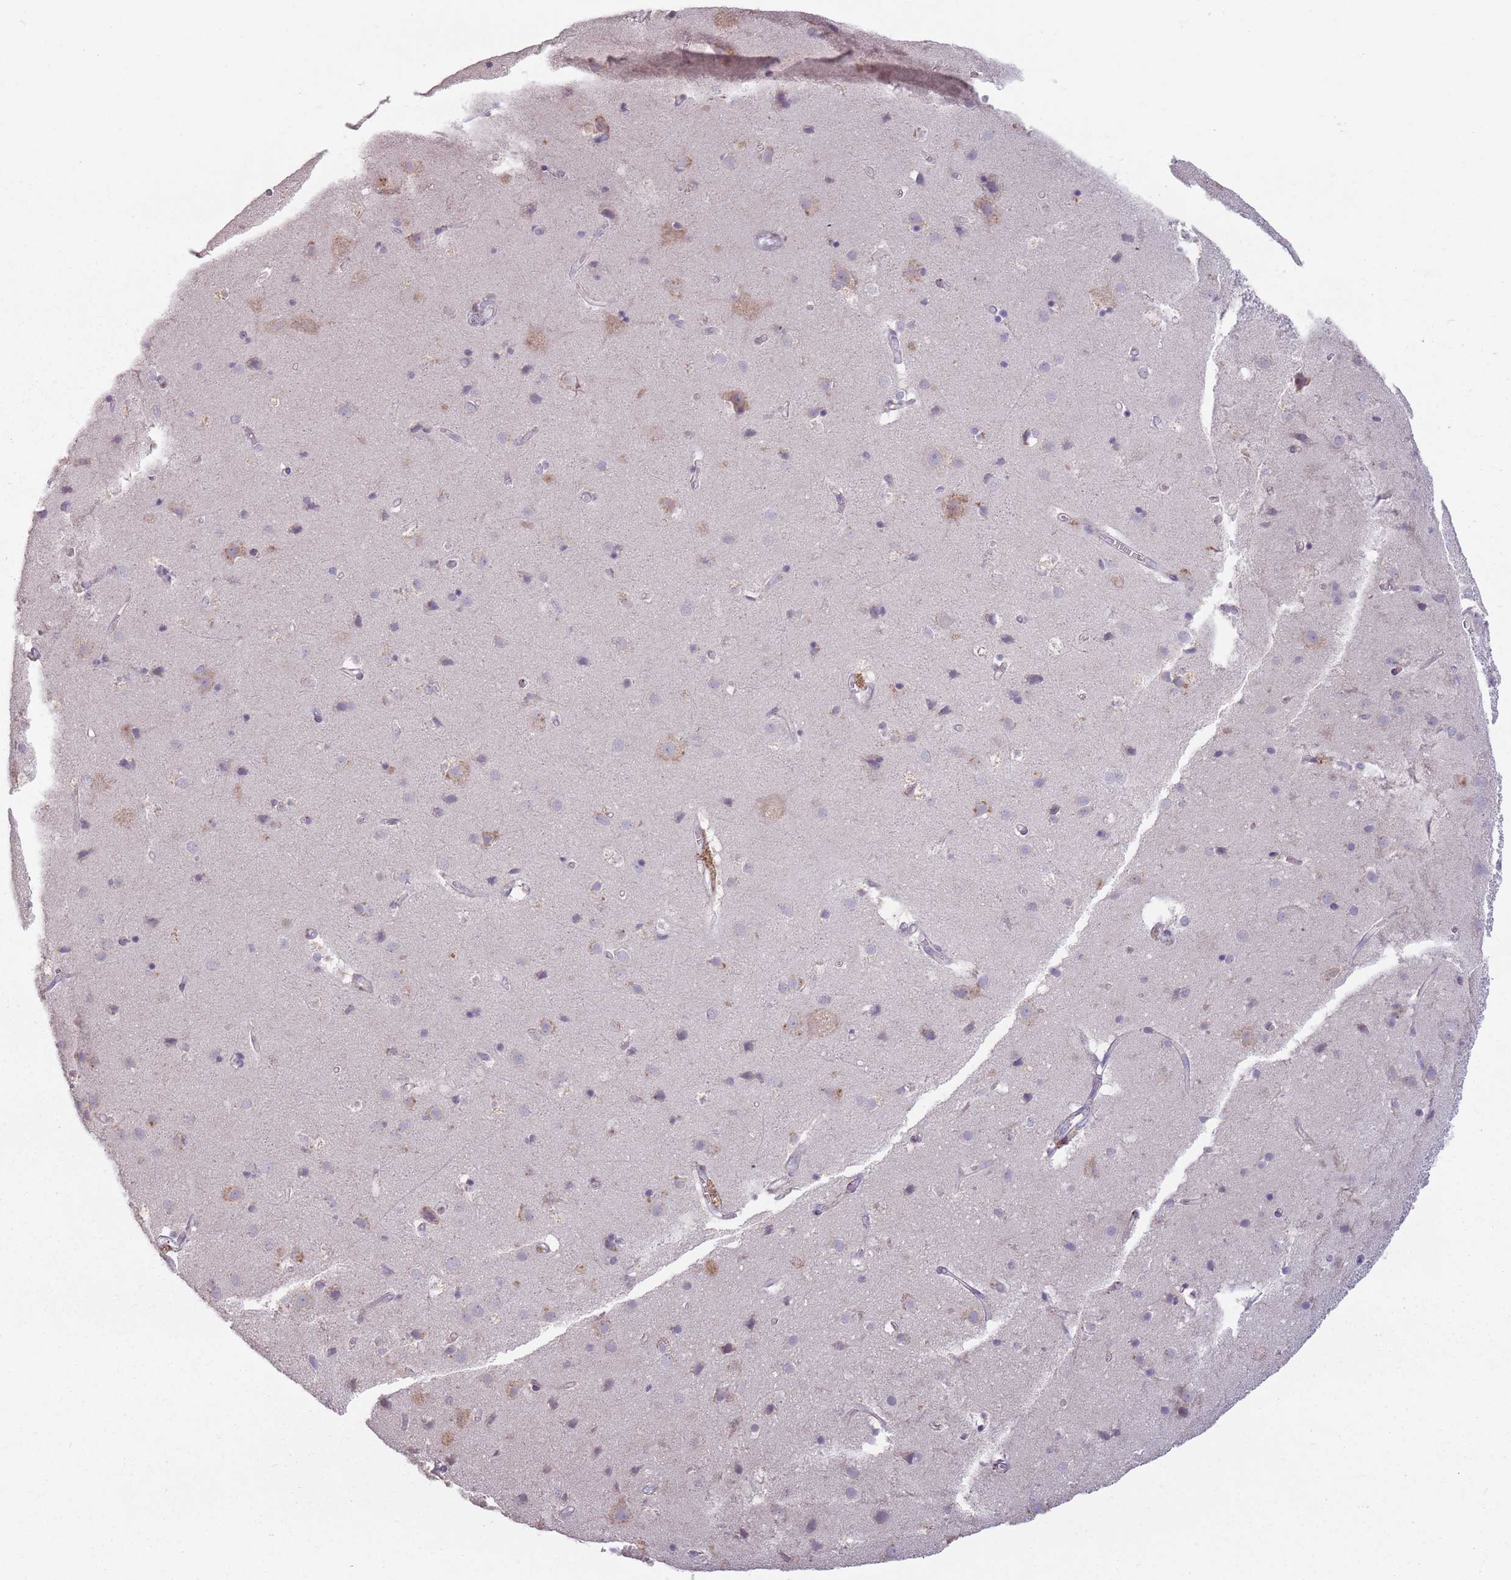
{"staining": {"intensity": "negative", "quantity": "none", "location": "none"}, "tissue": "cerebral cortex", "cell_type": "Endothelial cells", "image_type": "normal", "snomed": [{"axis": "morphology", "description": "Normal tissue, NOS"}, {"axis": "topography", "description": "Cerebral cortex"}], "caption": "There is no significant positivity in endothelial cells of cerebral cortex. (DAB (3,3'-diaminobenzidine) immunohistochemistry (IHC) with hematoxylin counter stain).", "gene": "RPS9", "patient": {"sex": "male", "age": 54}}